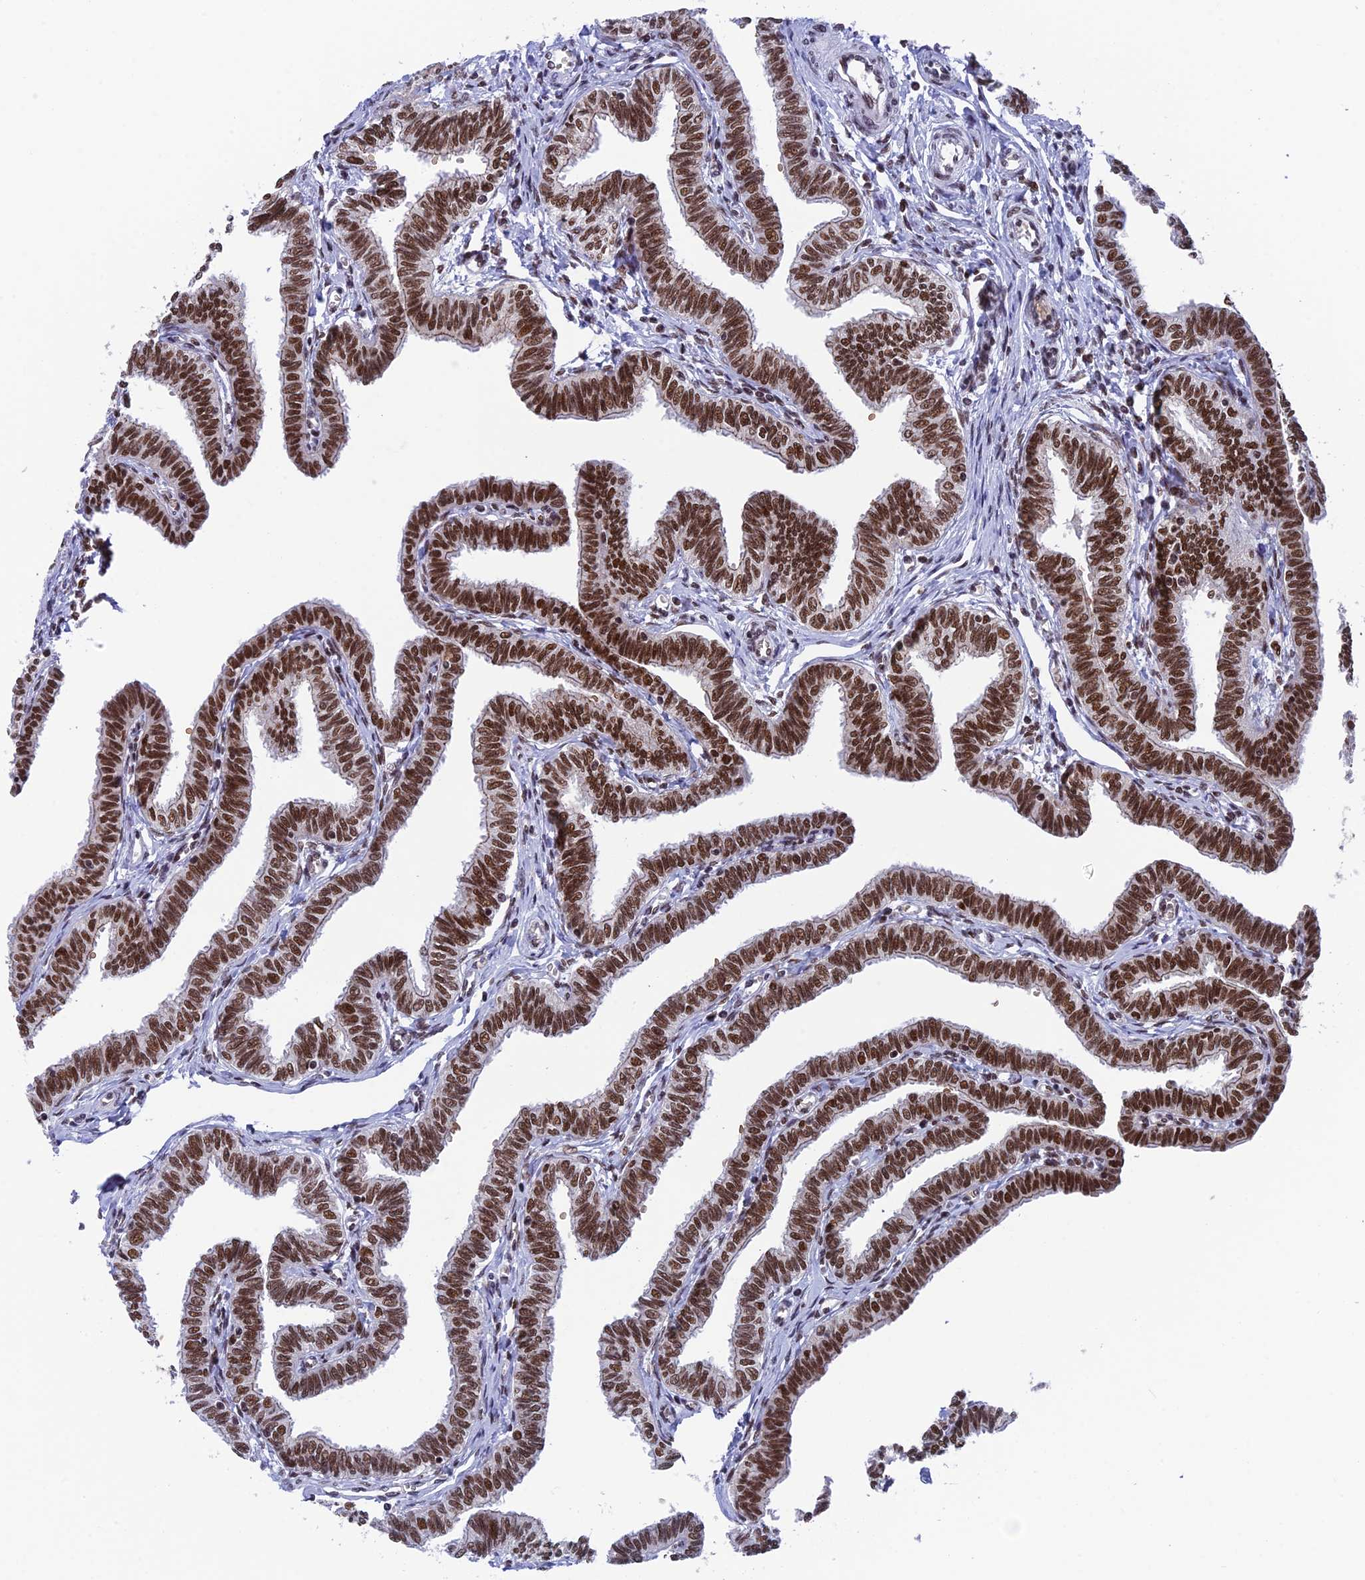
{"staining": {"intensity": "strong", "quantity": ">75%", "location": "nuclear"}, "tissue": "fallopian tube", "cell_type": "Glandular cells", "image_type": "normal", "snomed": [{"axis": "morphology", "description": "Normal tissue, NOS"}, {"axis": "topography", "description": "Fallopian tube"}, {"axis": "topography", "description": "Ovary"}], "caption": "Normal fallopian tube displays strong nuclear staining in approximately >75% of glandular cells.", "gene": "EEF1AKMT3", "patient": {"sex": "female", "age": 23}}